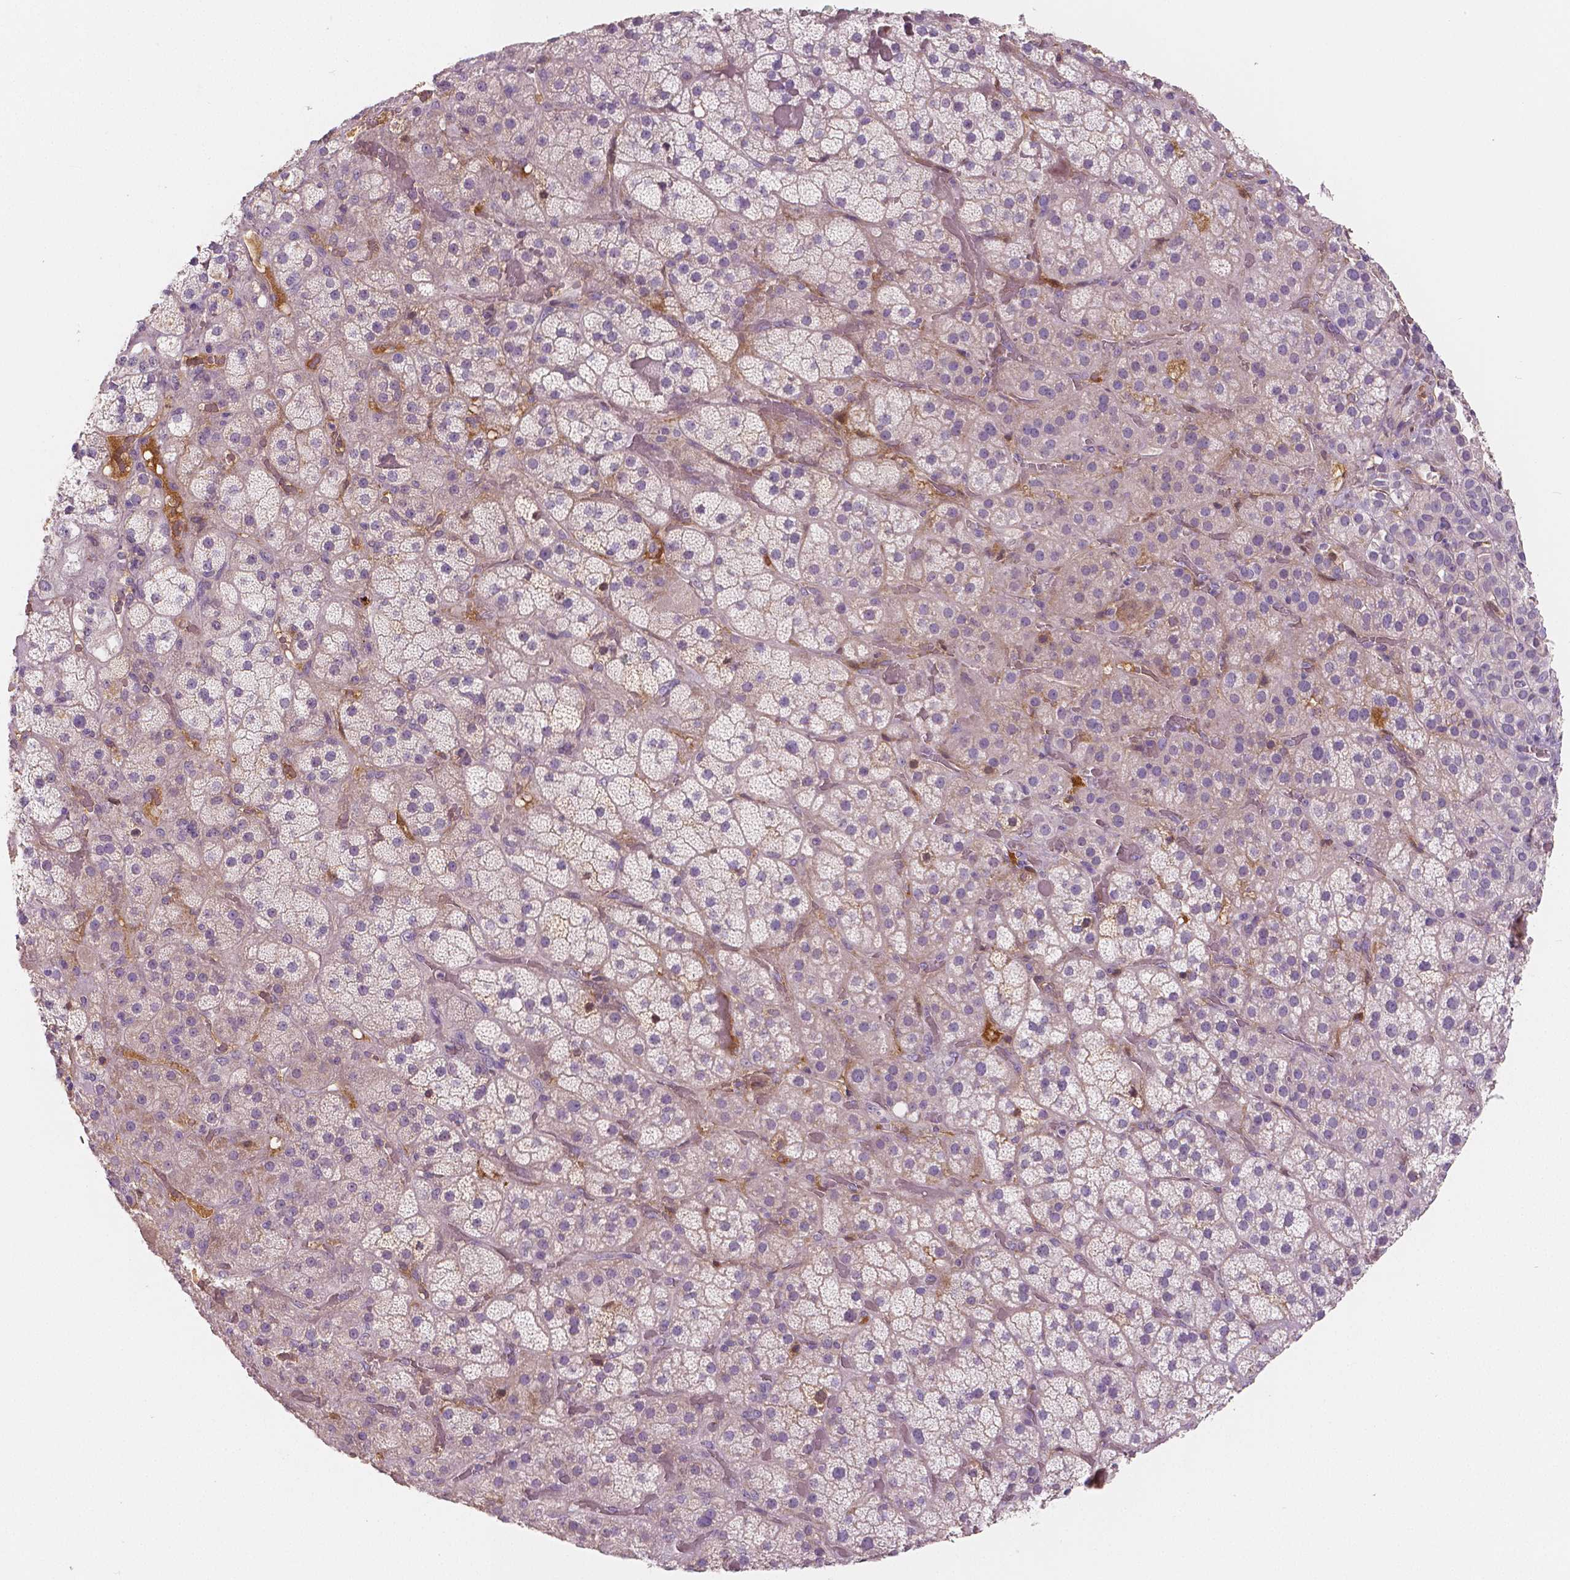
{"staining": {"intensity": "moderate", "quantity": "<25%", "location": "cytoplasmic/membranous"}, "tissue": "adrenal gland", "cell_type": "Glandular cells", "image_type": "normal", "snomed": [{"axis": "morphology", "description": "Normal tissue, NOS"}, {"axis": "topography", "description": "Adrenal gland"}], "caption": "Immunohistochemistry (IHC) (DAB) staining of unremarkable adrenal gland displays moderate cytoplasmic/membranous protein expression in about <25% of glandular cells. (brown staining indicates protein expression, while blue staining denotes nuclei).", "gene": "APOA4", "patient": {"sex": "male", "age": 57}}